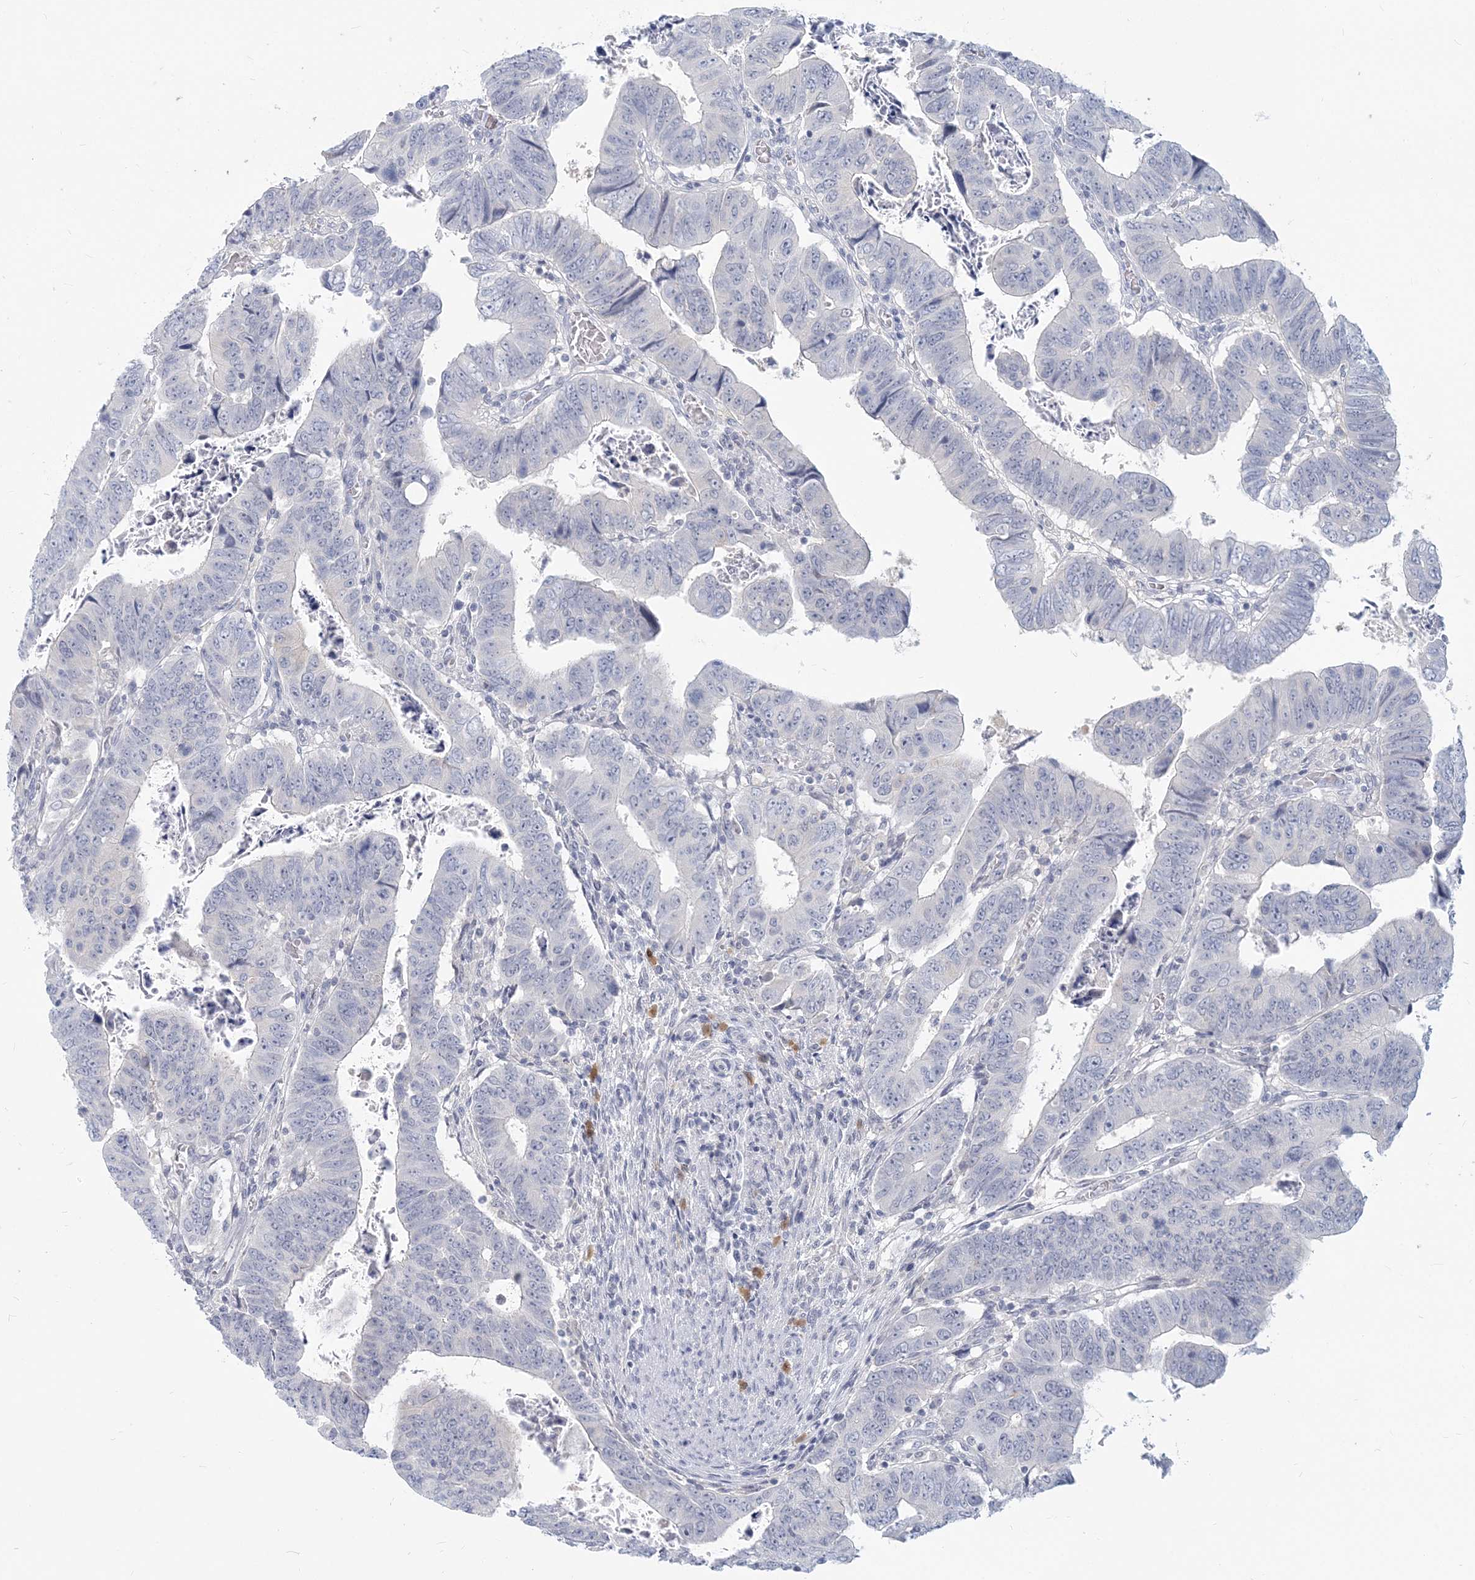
{"staining": {"intensity": "negative", "quantity": "none", "location": "none"}, "tissue": "colorectal cancer", "cell_type": "Tumor cells", "image_type": "cancer", "snomed": [{"axis": "morphology", "description": "Normal tissue, NOS"}, {"axis": "morphology", "description": "Adenocarcinoma, NOS"}, {"axis": "topography", "description": "Rectum"}], "caption": "This is an immunohistochemistry micrograph of colorectal cancer. There is no positivity in tumor cells.", "gene": "GMPPA", "patient": {"sex": "female", "age": 65}}